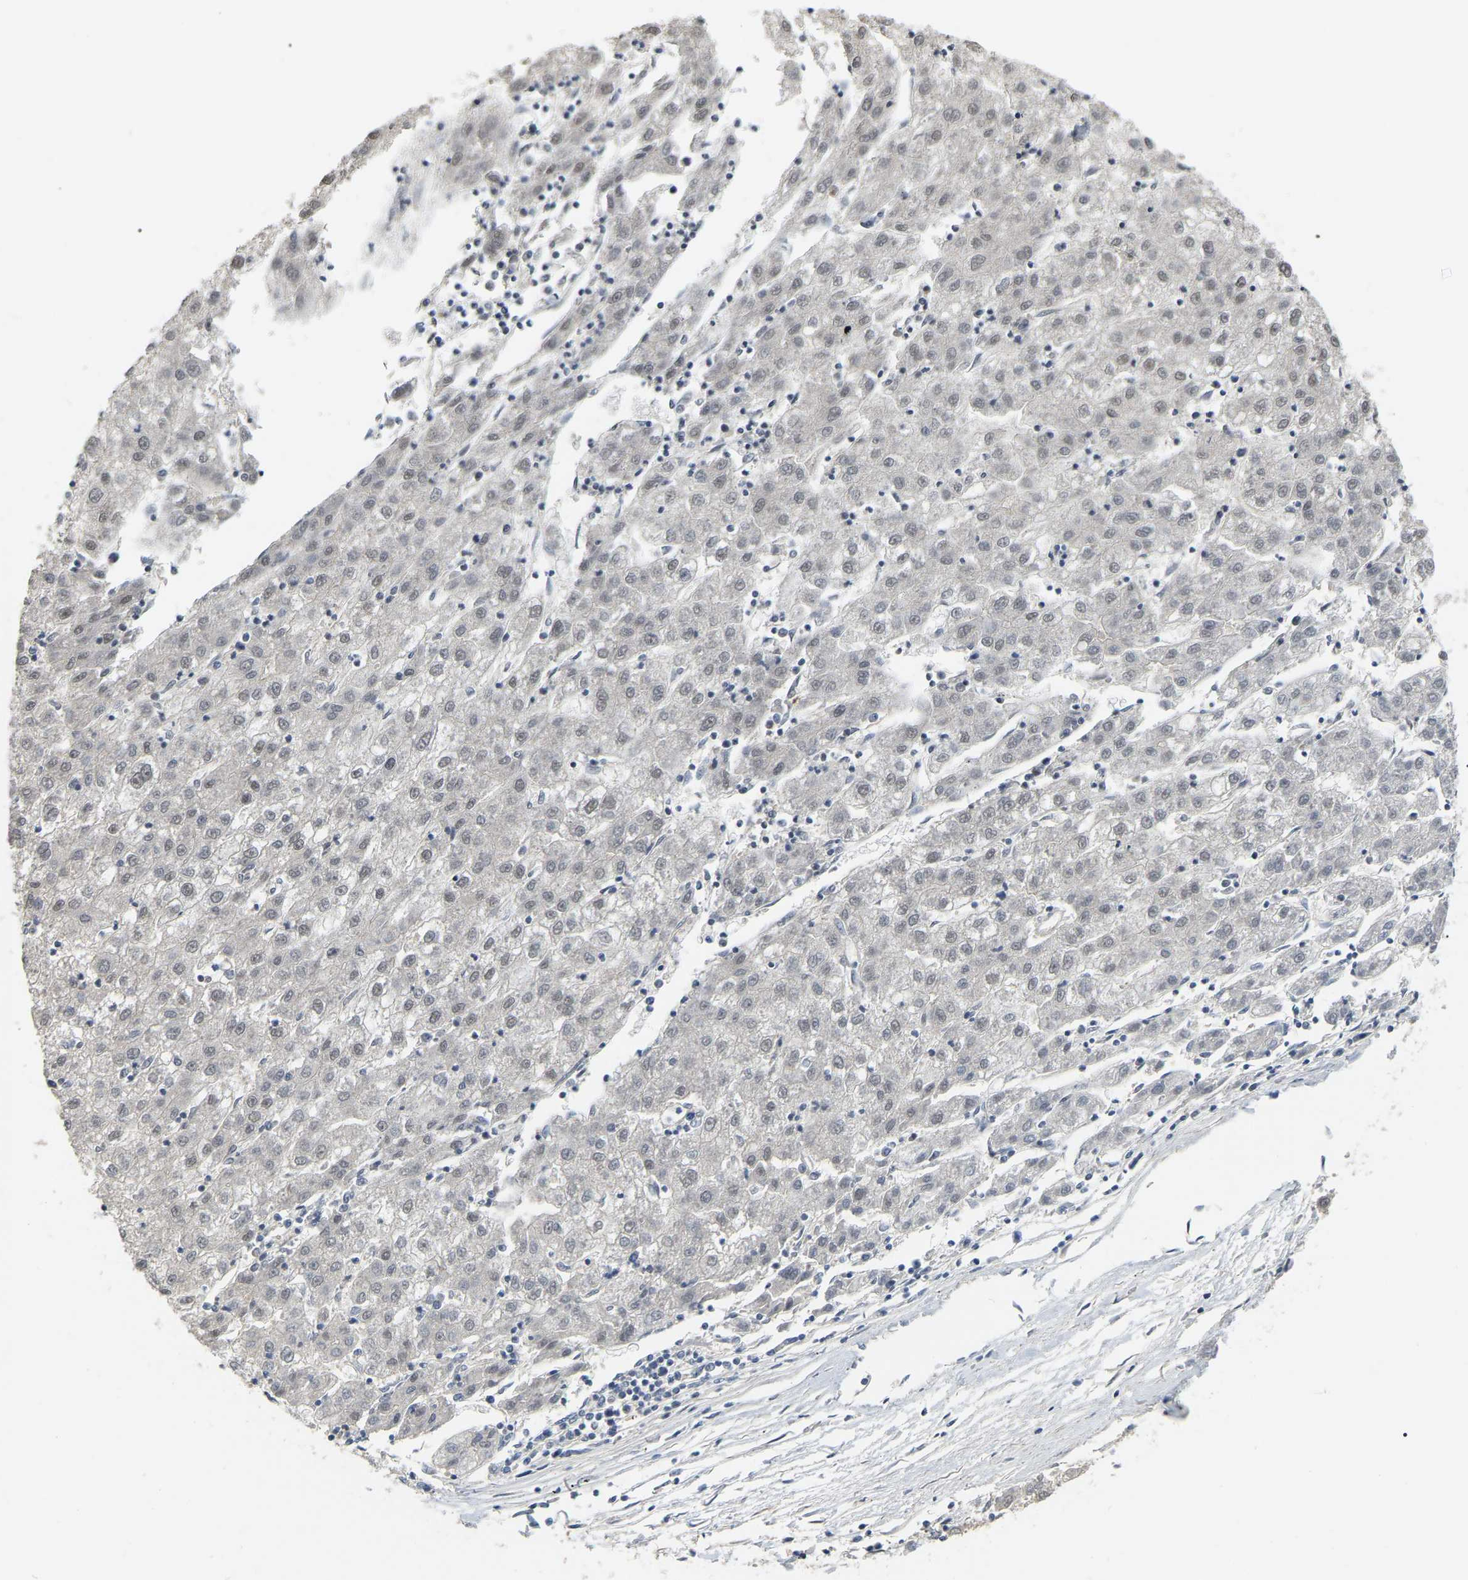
{"staining": {"intensity": "weak", "quantity": "<25%", "location": "nuclear"}, "tissue": "liver cancer", "cell_type": "Tumor cells", "image_type": "cancer", "snomed": [{"axis": "morphology", "description": "Carcinoma, Hepatocellular, NOS"}, {"axis": "topography", "description": "Liver"}], "caption": "An image of liver cancer (hepatocellular carcinoma) stained for a protein demonstrates no brown staining in tumor cells. Nuclei are stained in blue.", "gene": "RUVBL1", "patient": {"sex": "male", "age": 72}}